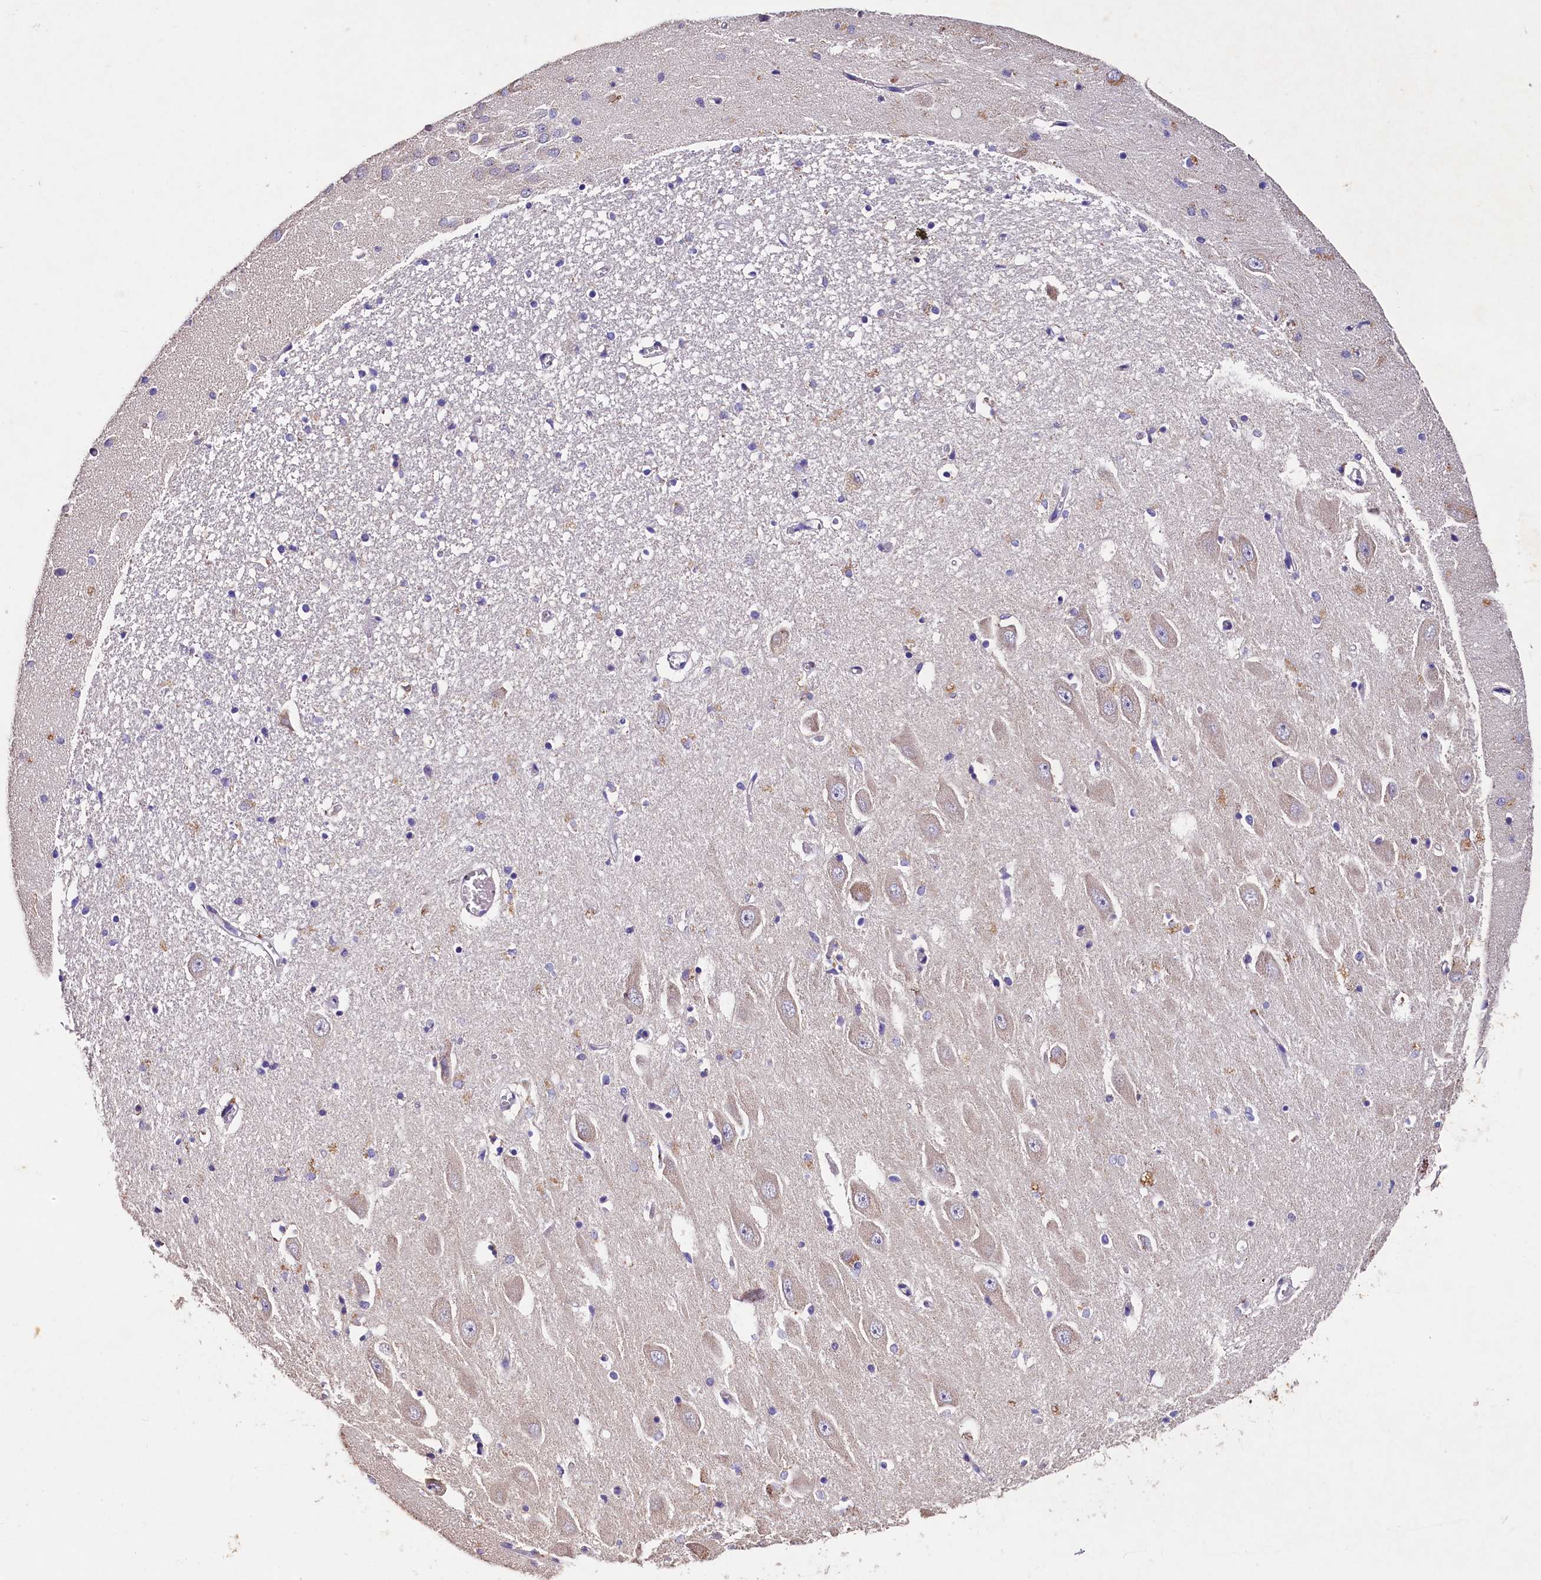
{"staining": {"intensity": "negative", "quantity": "none", "location": "none"}, "tissue": "hippocampus", "cell_type": "Glial cells", "image_type": "normal", "snomed": [{"axis": "morphology", "description": "Normal tissue, NOS"}, {"axis": "topography", "description": "Hippocampus"}], "caption": "Immunohistochemical staining of benign human hippocampus shows no significant positivity in glial cells. Nuclei are stained in blue.", "gene": "ST7L", "patient": {"sex": "female", "age": 64}}